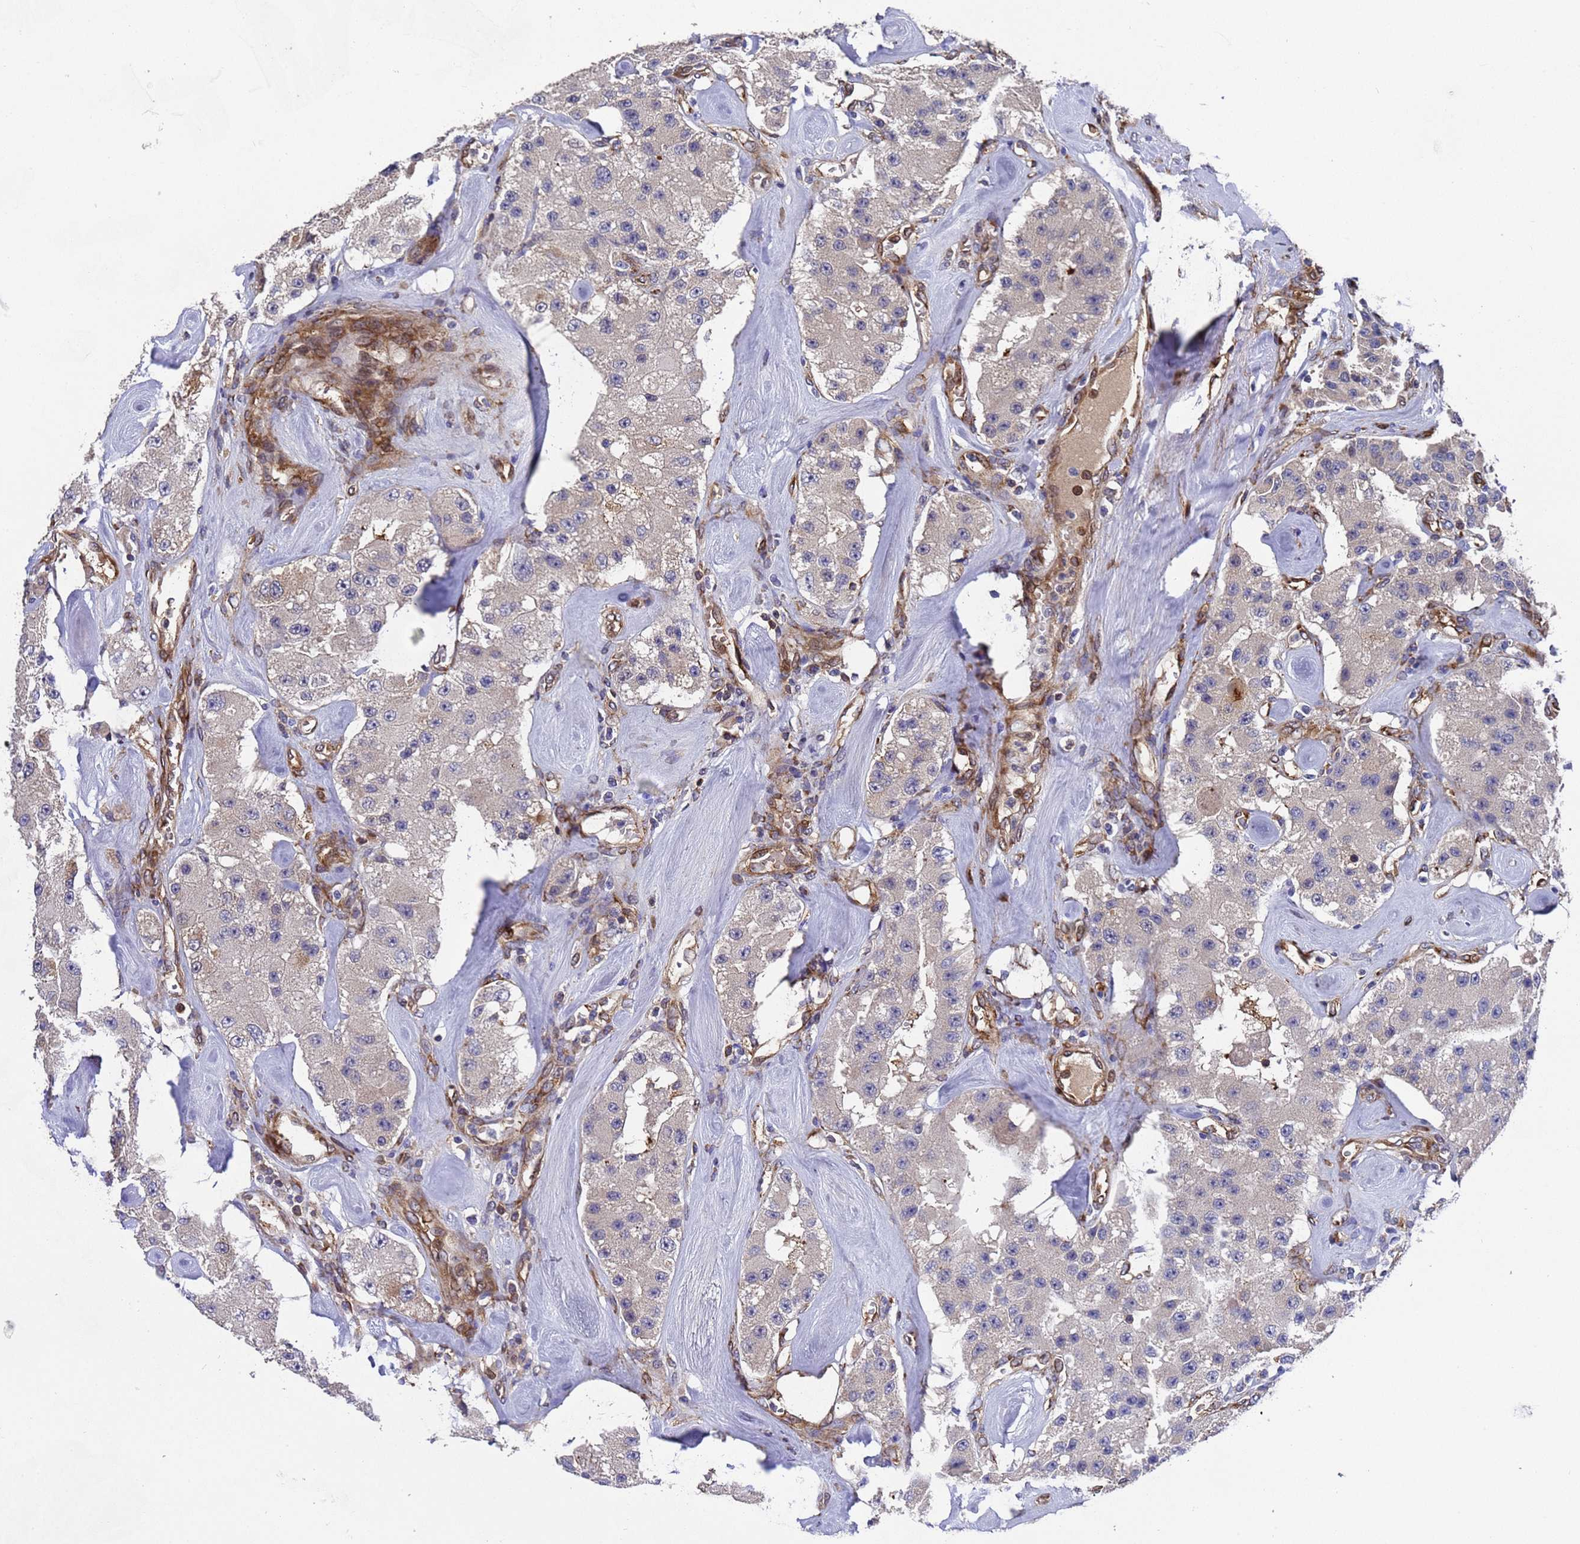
{"staining": {"intensity": "negative", "quantity": "none", "location": "none"}, "tissue": "carcinoid", "cell_type": "Tumor cells", "image_type": "cancer", "snomed": [{"axis": "morphology", "description": "Carcinoid, malignant, NOS"}, {"axis": "topography", "description": "Pancreas"}], "caption": "A photomicrograph of human malignant carcinoid is negative for staining in tumor cells.", "gene": "MOCS1", "patient": {"sex": "male", "age": 41}}